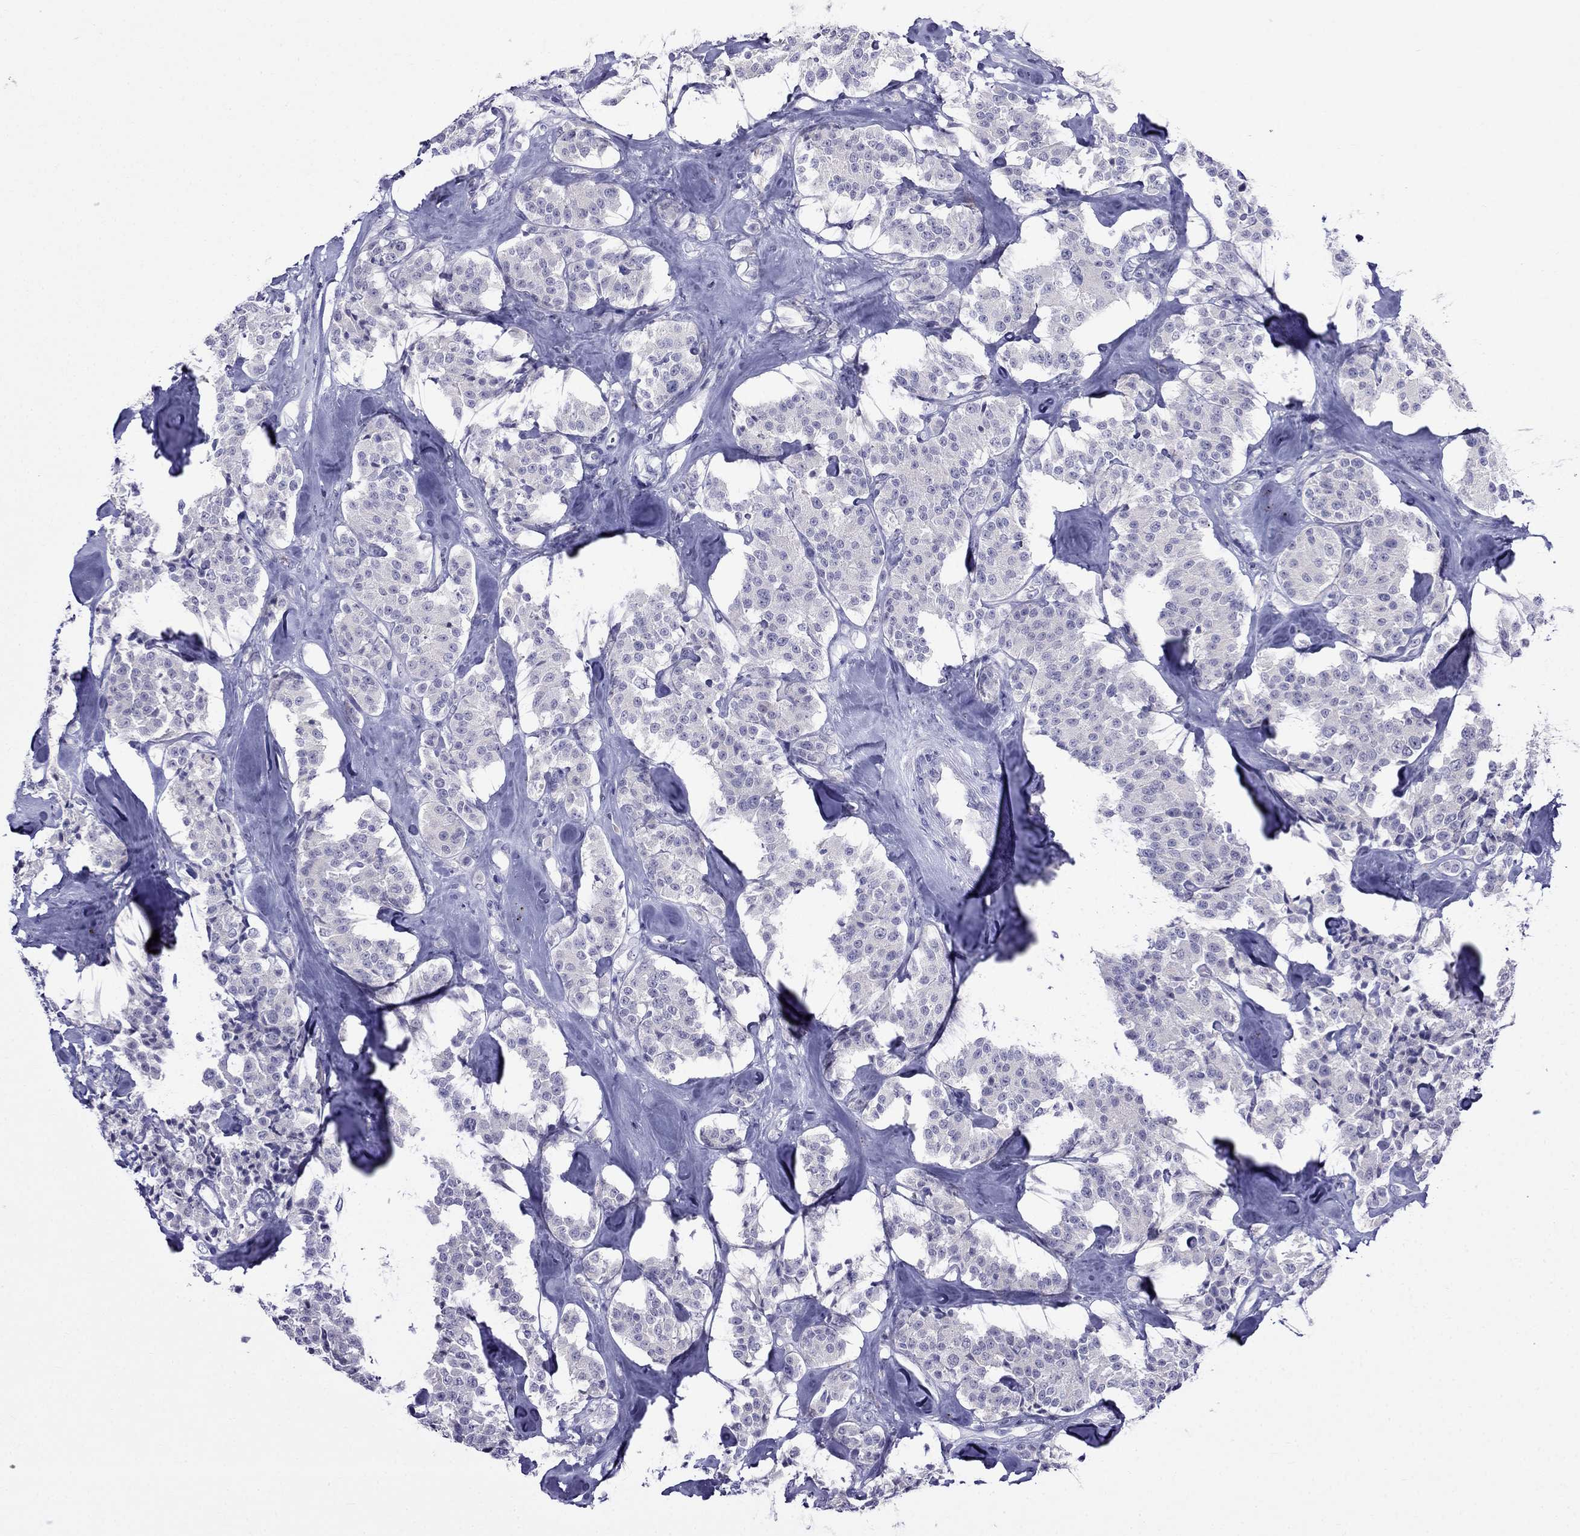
{"staining": {"intensity": "negative", "quantity": "none", "location": "none"}, "tissue": "carcinoid", "cell_type": "Tumor cells", "image_type": "cancer", "snomed": [{"axis": "morphology", "description": "Carcinoid, malignant, NOS"}, {"axis": "topography", "description": "Pancreas"}], "caption": "Immunohistochemistry (IHC) of carcinoid (malignant) displays no expression in tumor cells.", "gene": "MGP", "patient": {"sex": "male", "age": 41}}